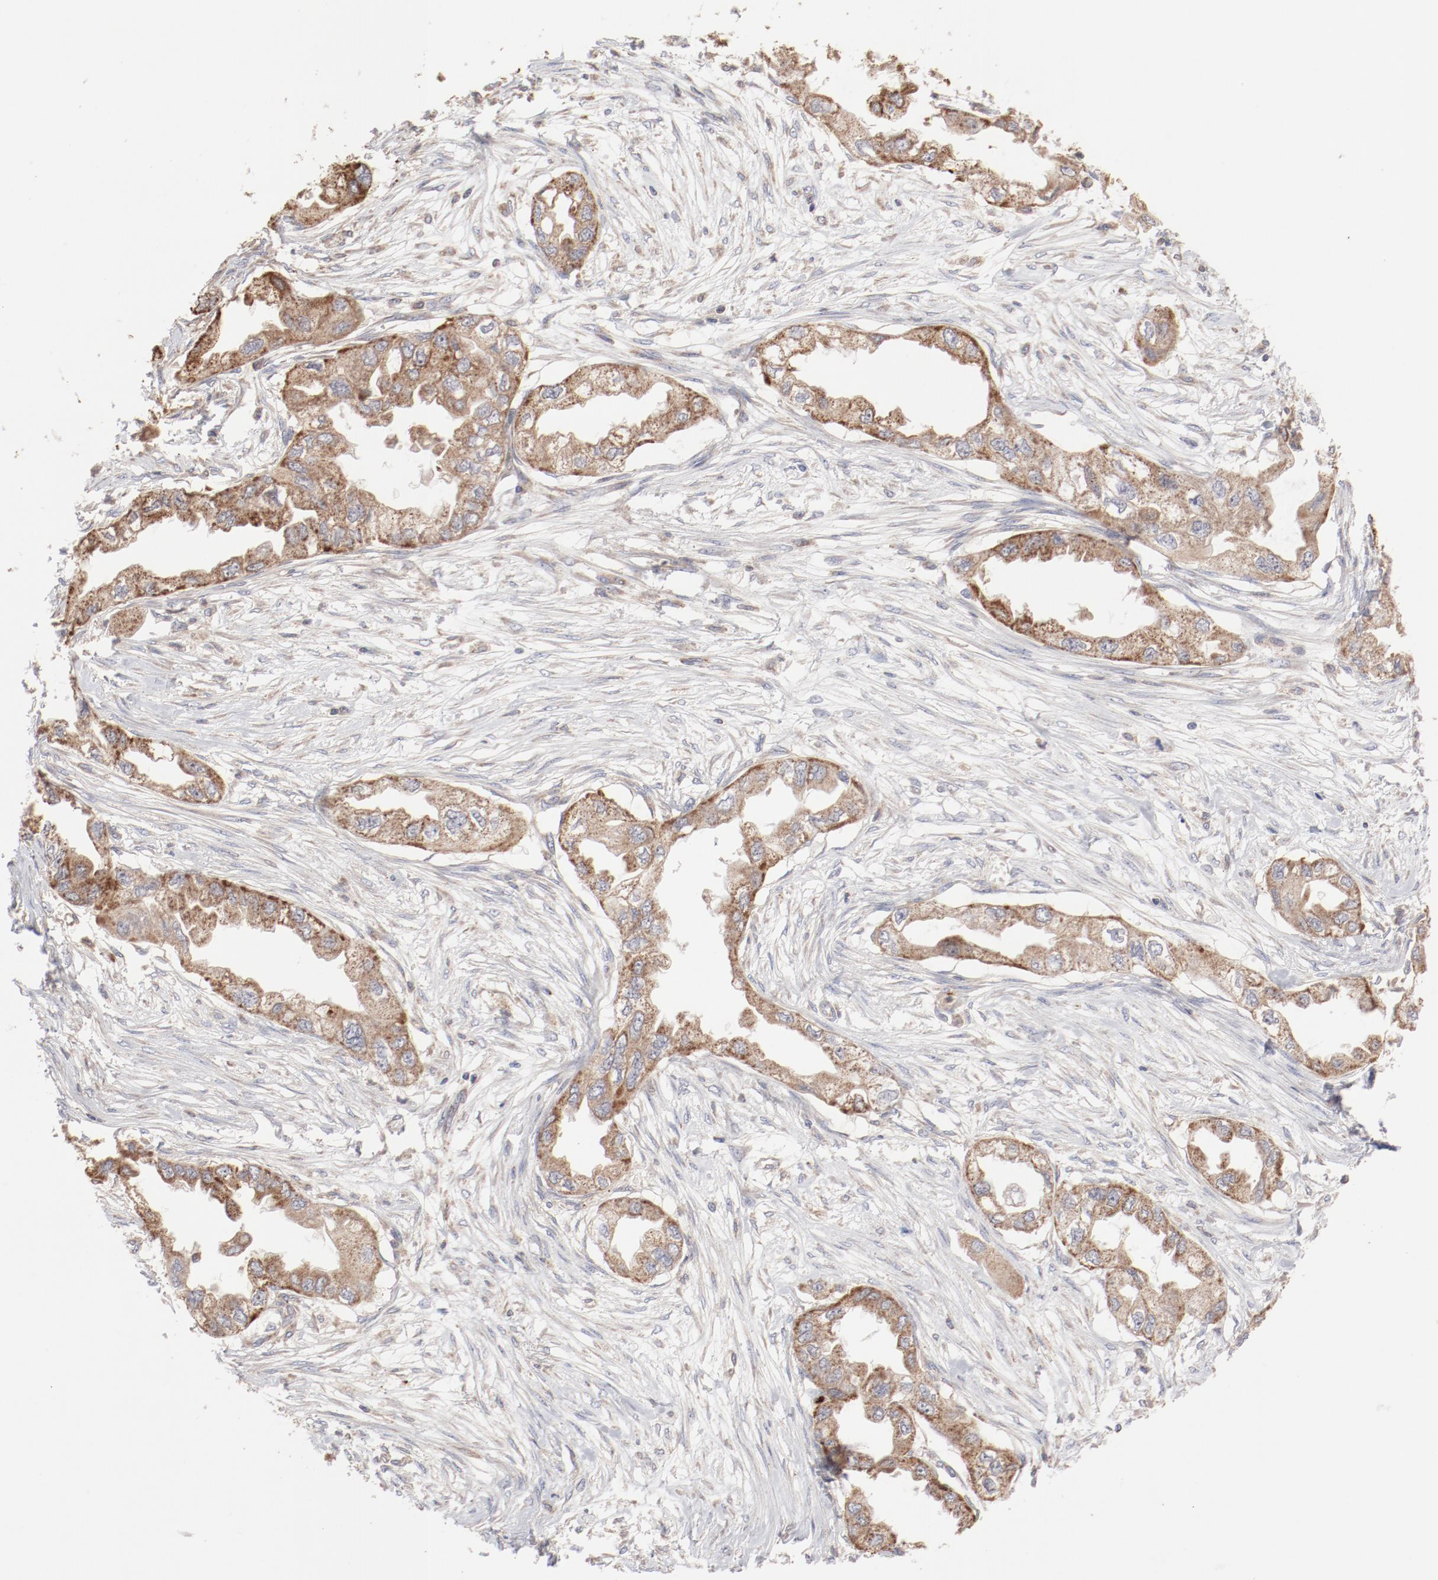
{"staining": {"intensity": "moderate", "quantity": ">75%", "location": "cytoplasmic/membranous"}, "tissue": "endometrial cancer", "cell_type": "Tumor cells", "image_type": "cancer", "snomed": [{"axis": "morphology", "description": "Adenocarcinoma, NOS"}, {"axis": "topography", "description": "Endometrium"}], "caption": "This is a histology image of immunohistochemistry (IHC) staining of endometrial cancer (adenocarcinoma), which shows moderate positivity in the cytoplasmic/membranous of tumor cells.", "gene": "PPFIBP2", "patient": {"sex": "female", "age": 67}}